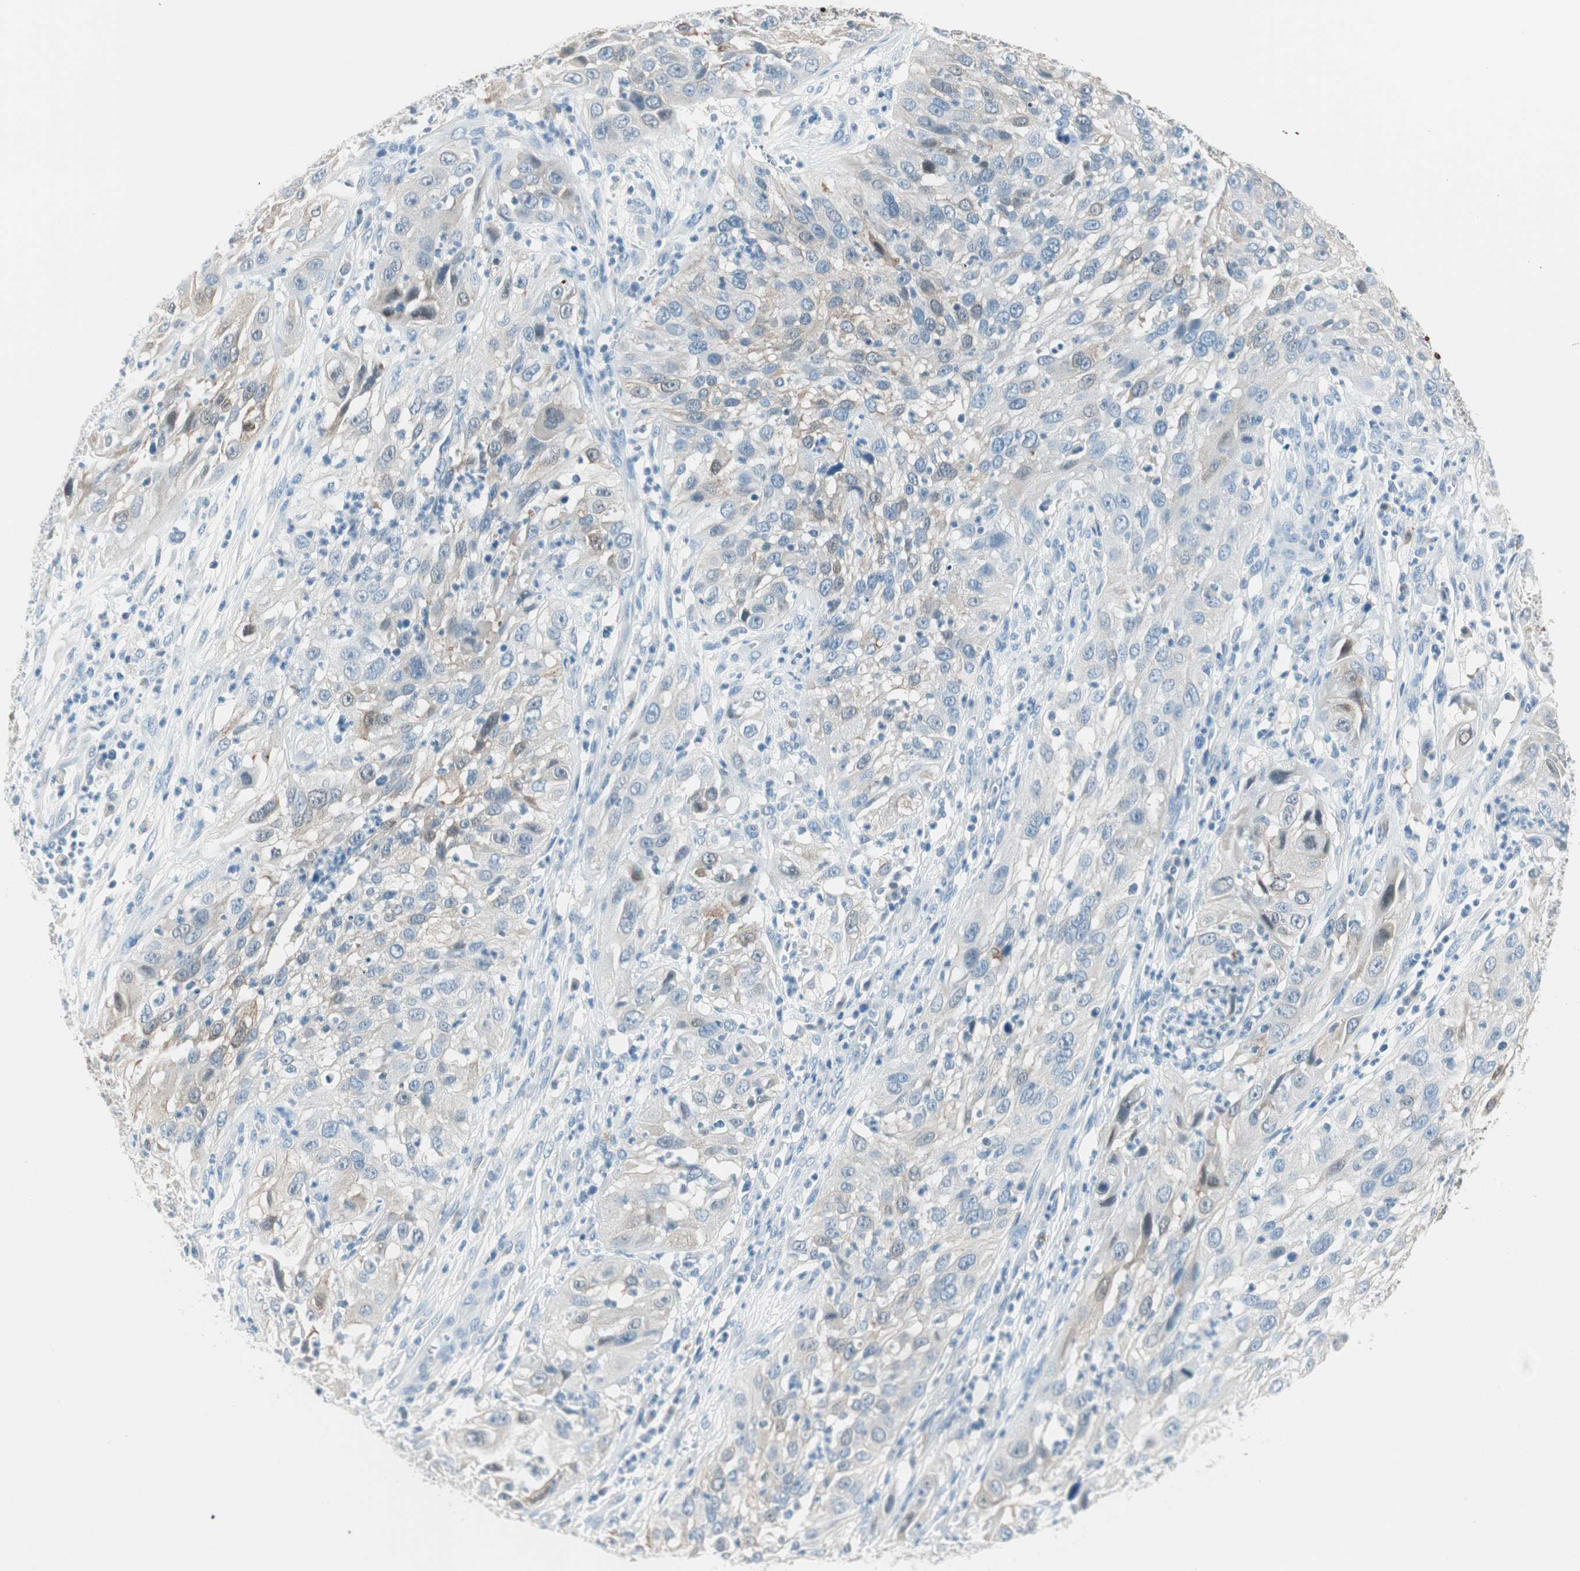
{"staining": {"intensity": "weak", "quantity": "<25%", "location": "cytoplasmic/membranous"}, "tissue": "cervical cancer", "cell_type": "Tumor cells", "image_type": "cancer", "snomed": [{"axis": "morphology", "description": "Squamous cell carcinoma, NOS"}, {"axis": "topography", "description": "Cervix"}], "caption": "A high-resolution image shows IHC staining of cervical cancer, which shows no significant expression in tumor cells.", "gene": "GNAO1", "patient": {"sex": "female", "age": 32}}